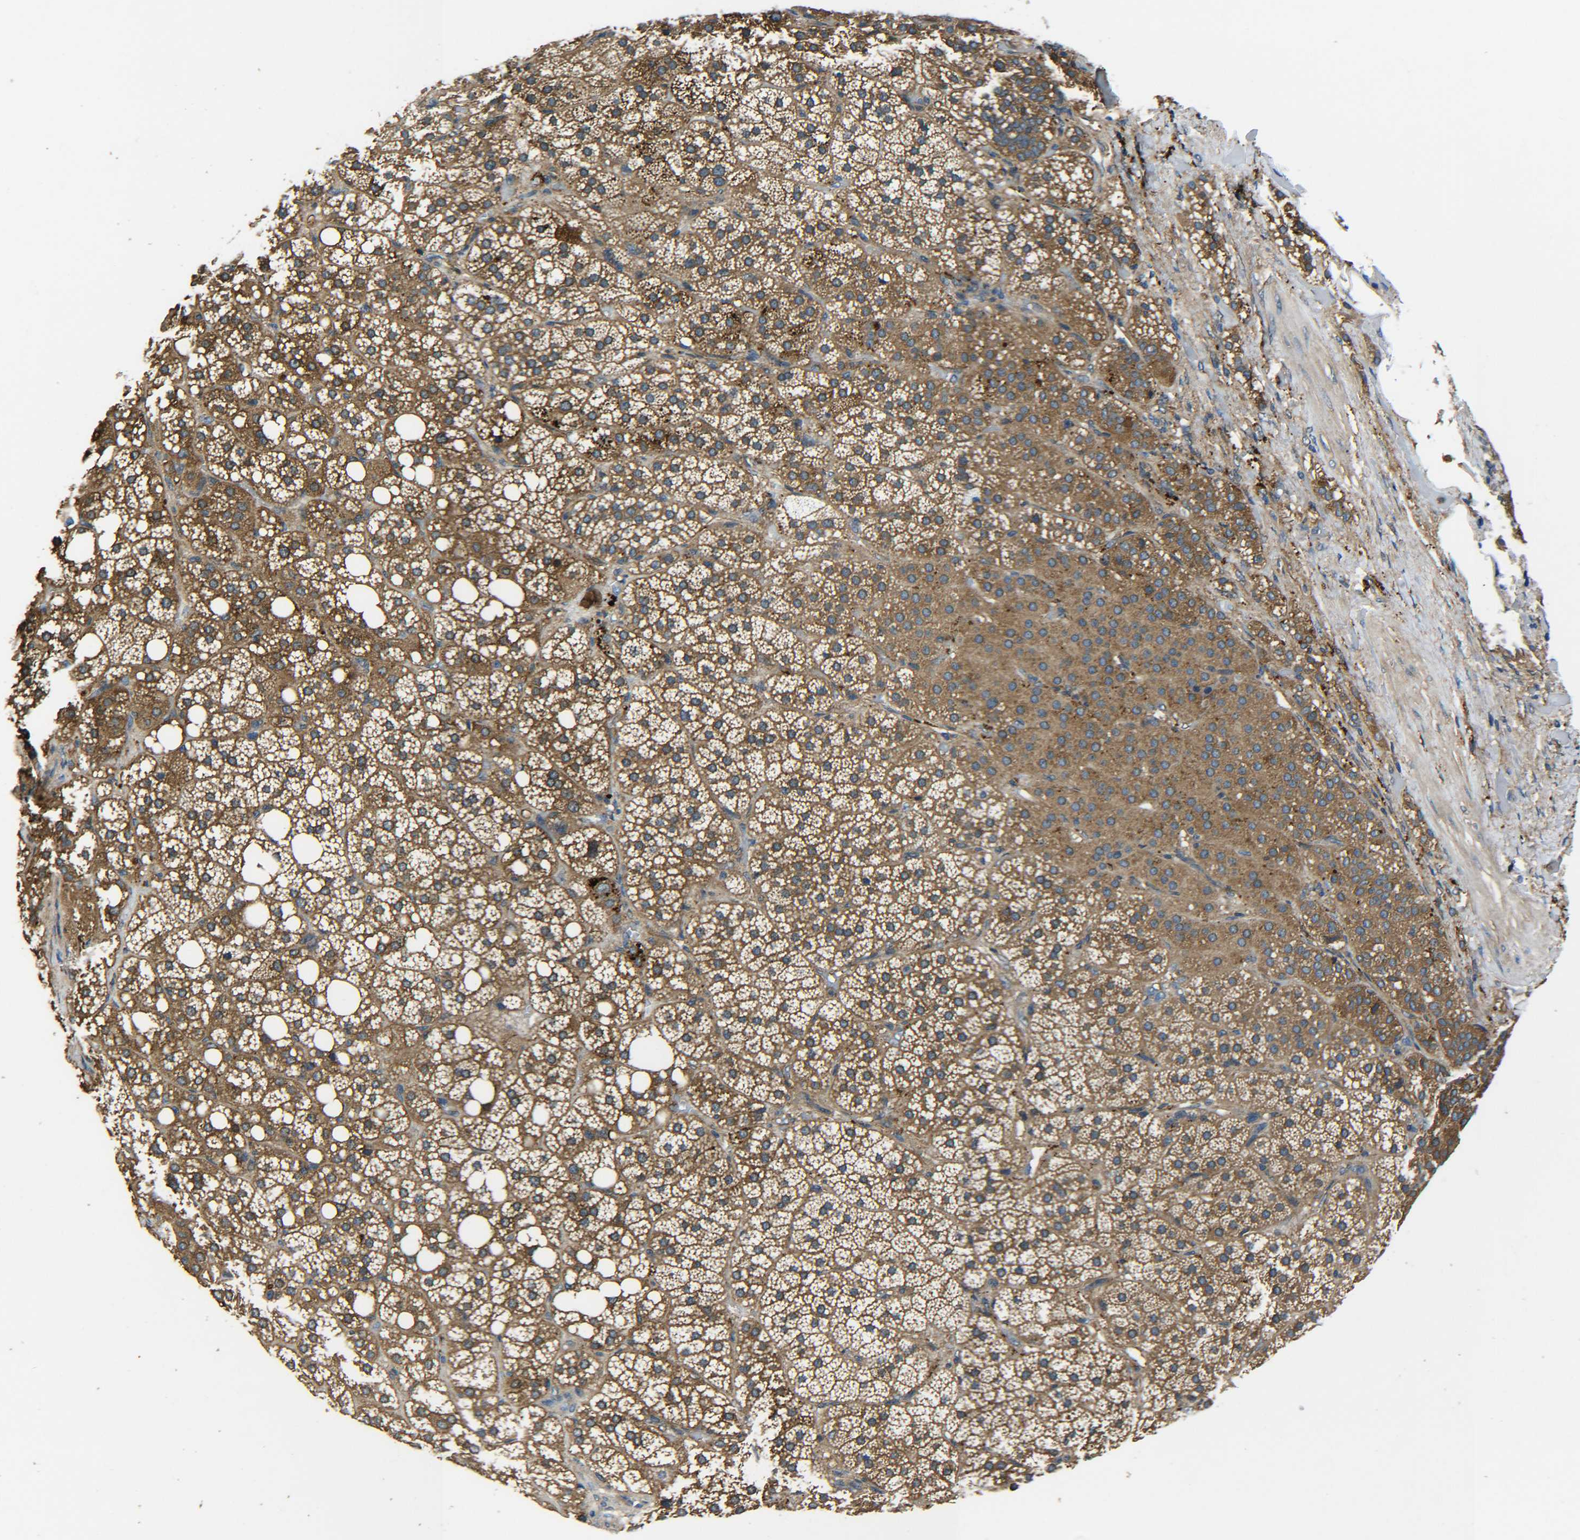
{"staining": {"intensity": "moderate", "quantity": ">75%", "location": "cytoplasmic/membranous"}, "tissue": "adrenal gland", "cell_type": "Glandular cells", "image_type": "normal", "snomed": [{"axis": "morphology", "description": "Normal tissue, NOS"}, {"axis": "topography", "description": "Adrenal gland"}], "caption": "Protein analysis of benign adrenal gland demonstrates moderate cytoplasmic/membranous staining in about >75% of glandular cells.", "gene": "PREB", "patient": {"sex": "female", "age": 59}}